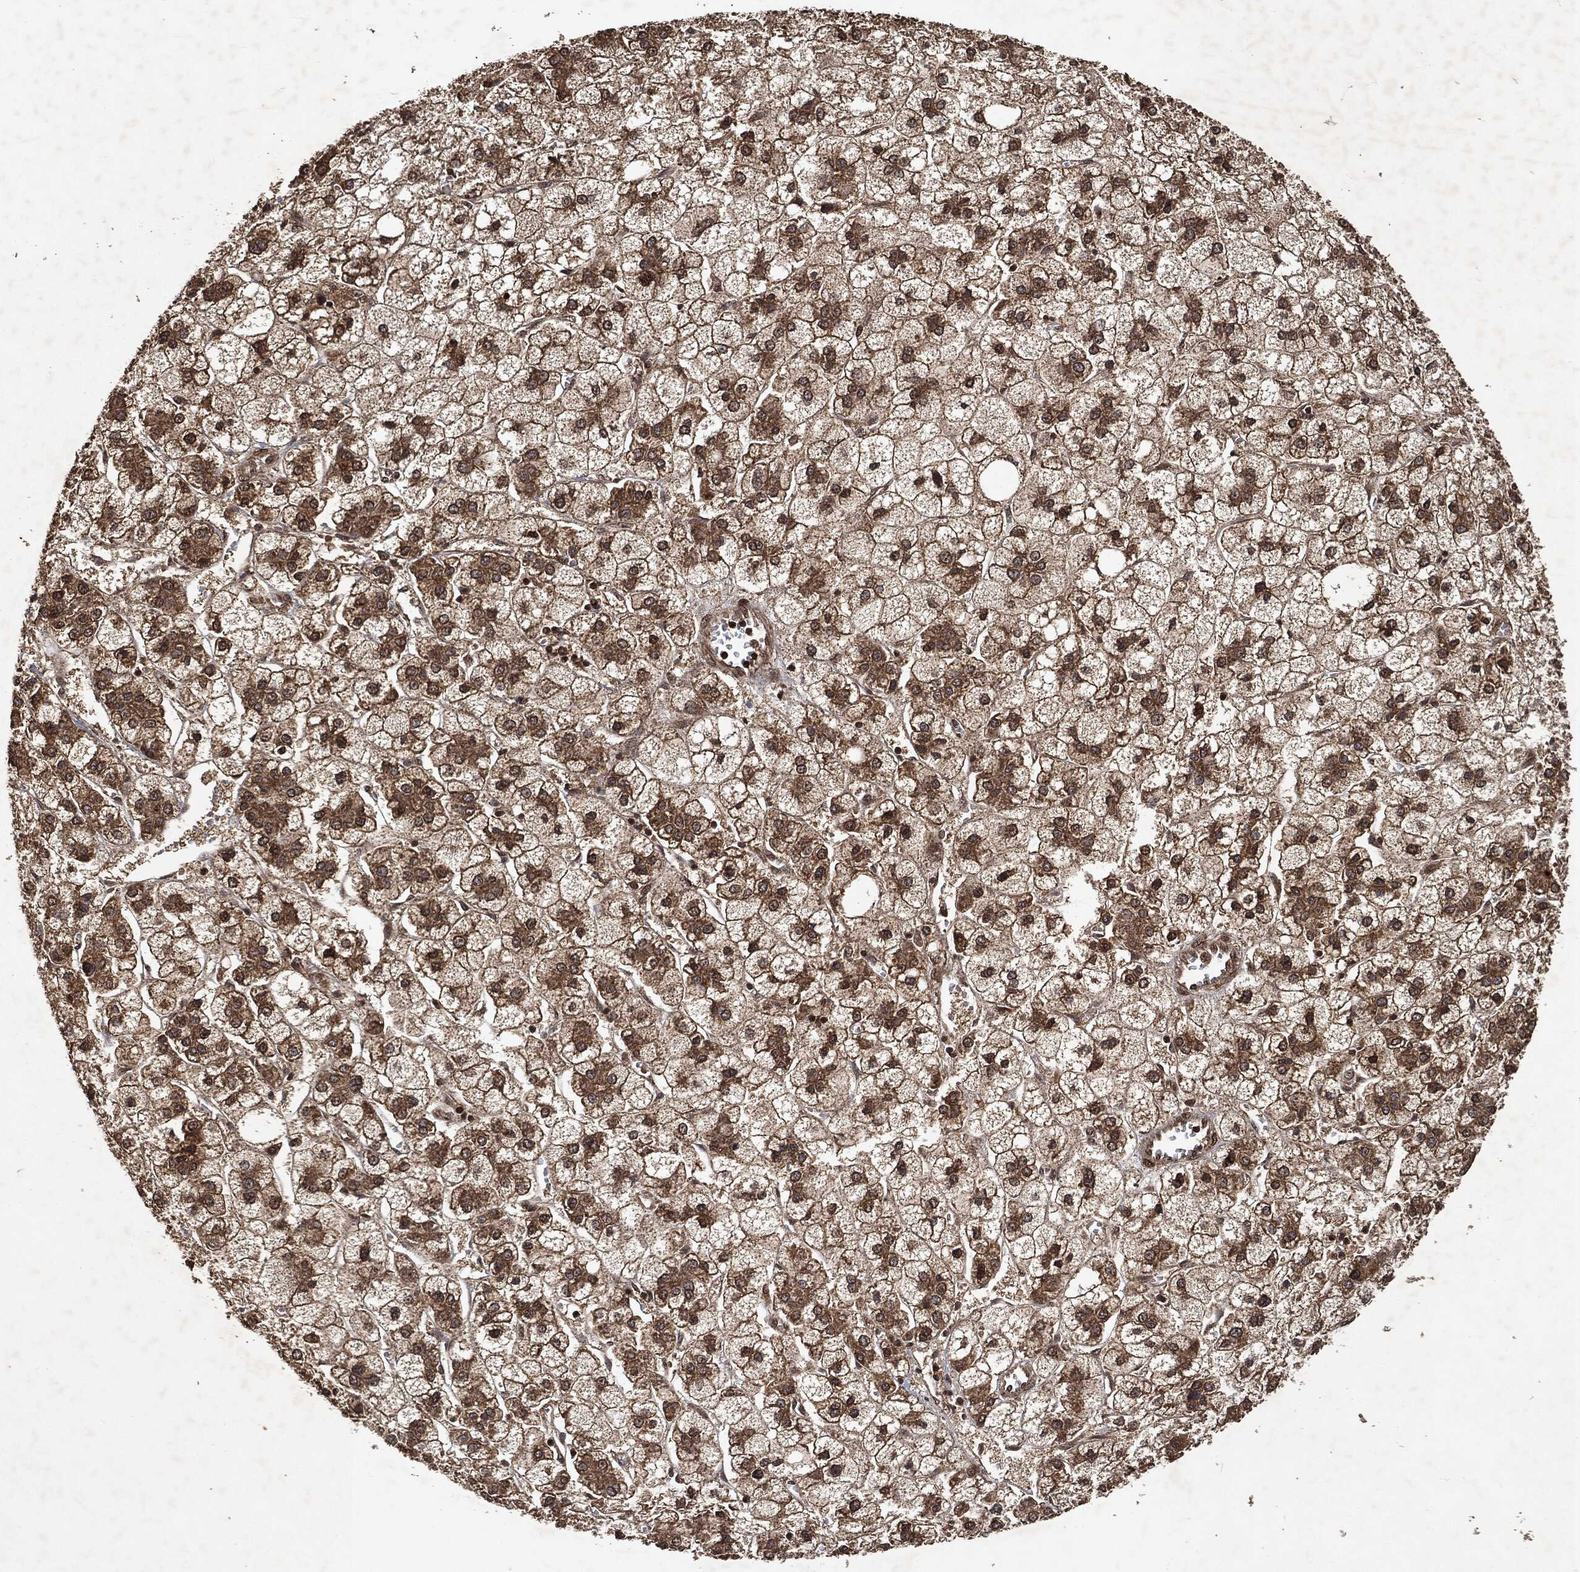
{"staining": {"intensity": "moderate", "quantity": "25%-75%", "location": "cytoplasmic/membranous"}, "tissue": "liver cancer", "cell_type": "Tumor cells", "image_type": "cancer", "snomed": [{"axis": "morphology", "description": "Carcinoma, Hepatocellular, NOS"}, {"axis": "topography", "description": "Liver"}], "caption": "Human liver cancer stained for a protein (brown) shows moderate cytoplasmic/membranous positive staining in approximately 25%-75% of tumor cells.", "gene": "ZNF226", "patient": {"sex": "male", "age": 73}}